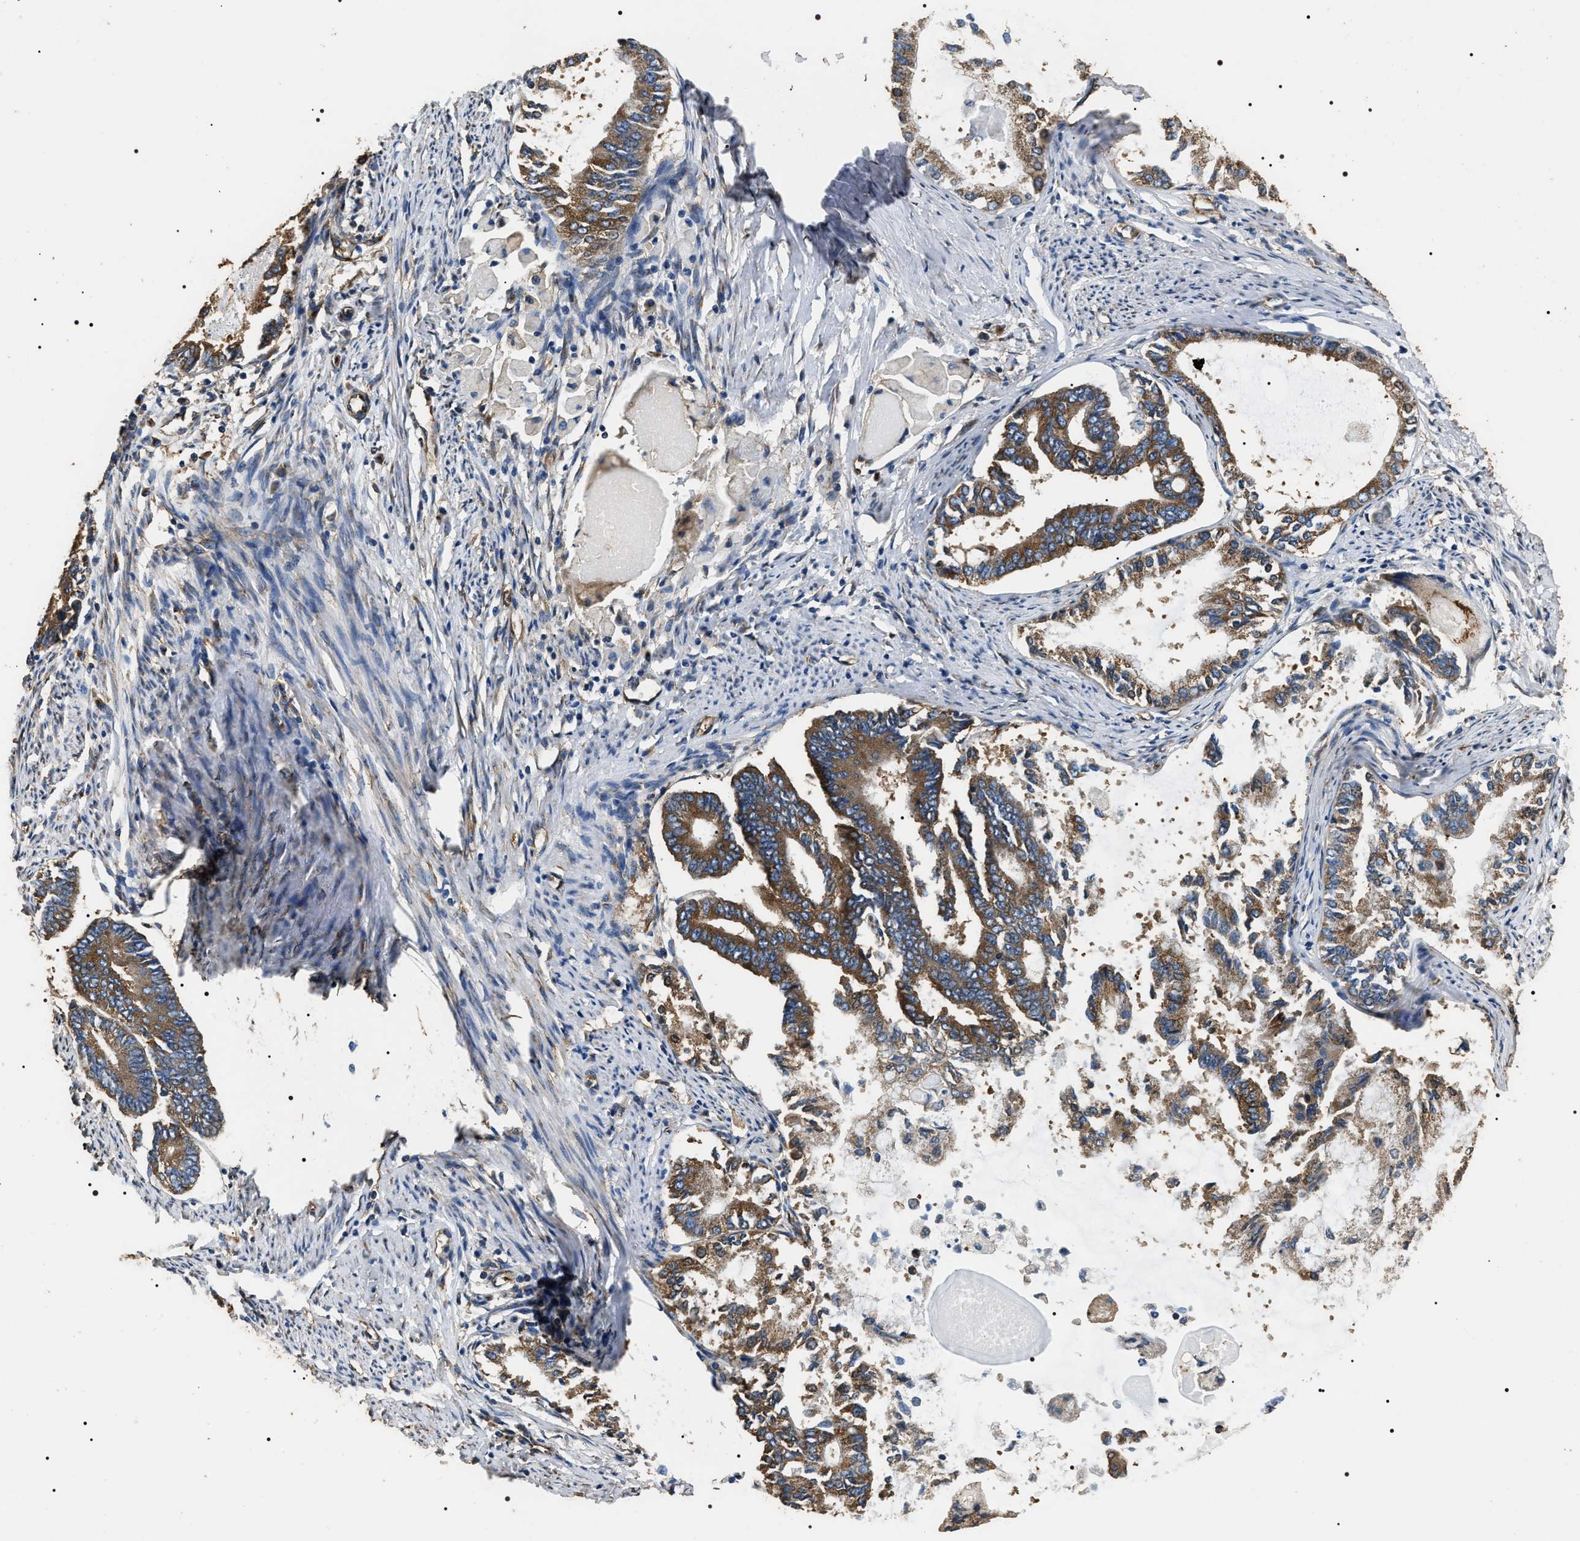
{"staining": {"intensity": "moderate", "quantity": ">75%", "location": "cytoplasmic/membranous"}, "tissue": "endometrial cancer", "cell_type": "Tumor cells", "image_type": "cancer", "snomed": [{"axis": "morphology", "description": "Adenocarcinoma, NOS"}, {"axis": "topography", "description": "Endometrium"}], "caption": "Human adenocarcinoma (endometrial) stained with a brown dye exhibits moderate cytoplasmic/membranous positive expression in about >75% of tumor cells.", "gene": "KTN1", "patient": {"sex": "female", "age": 86}}